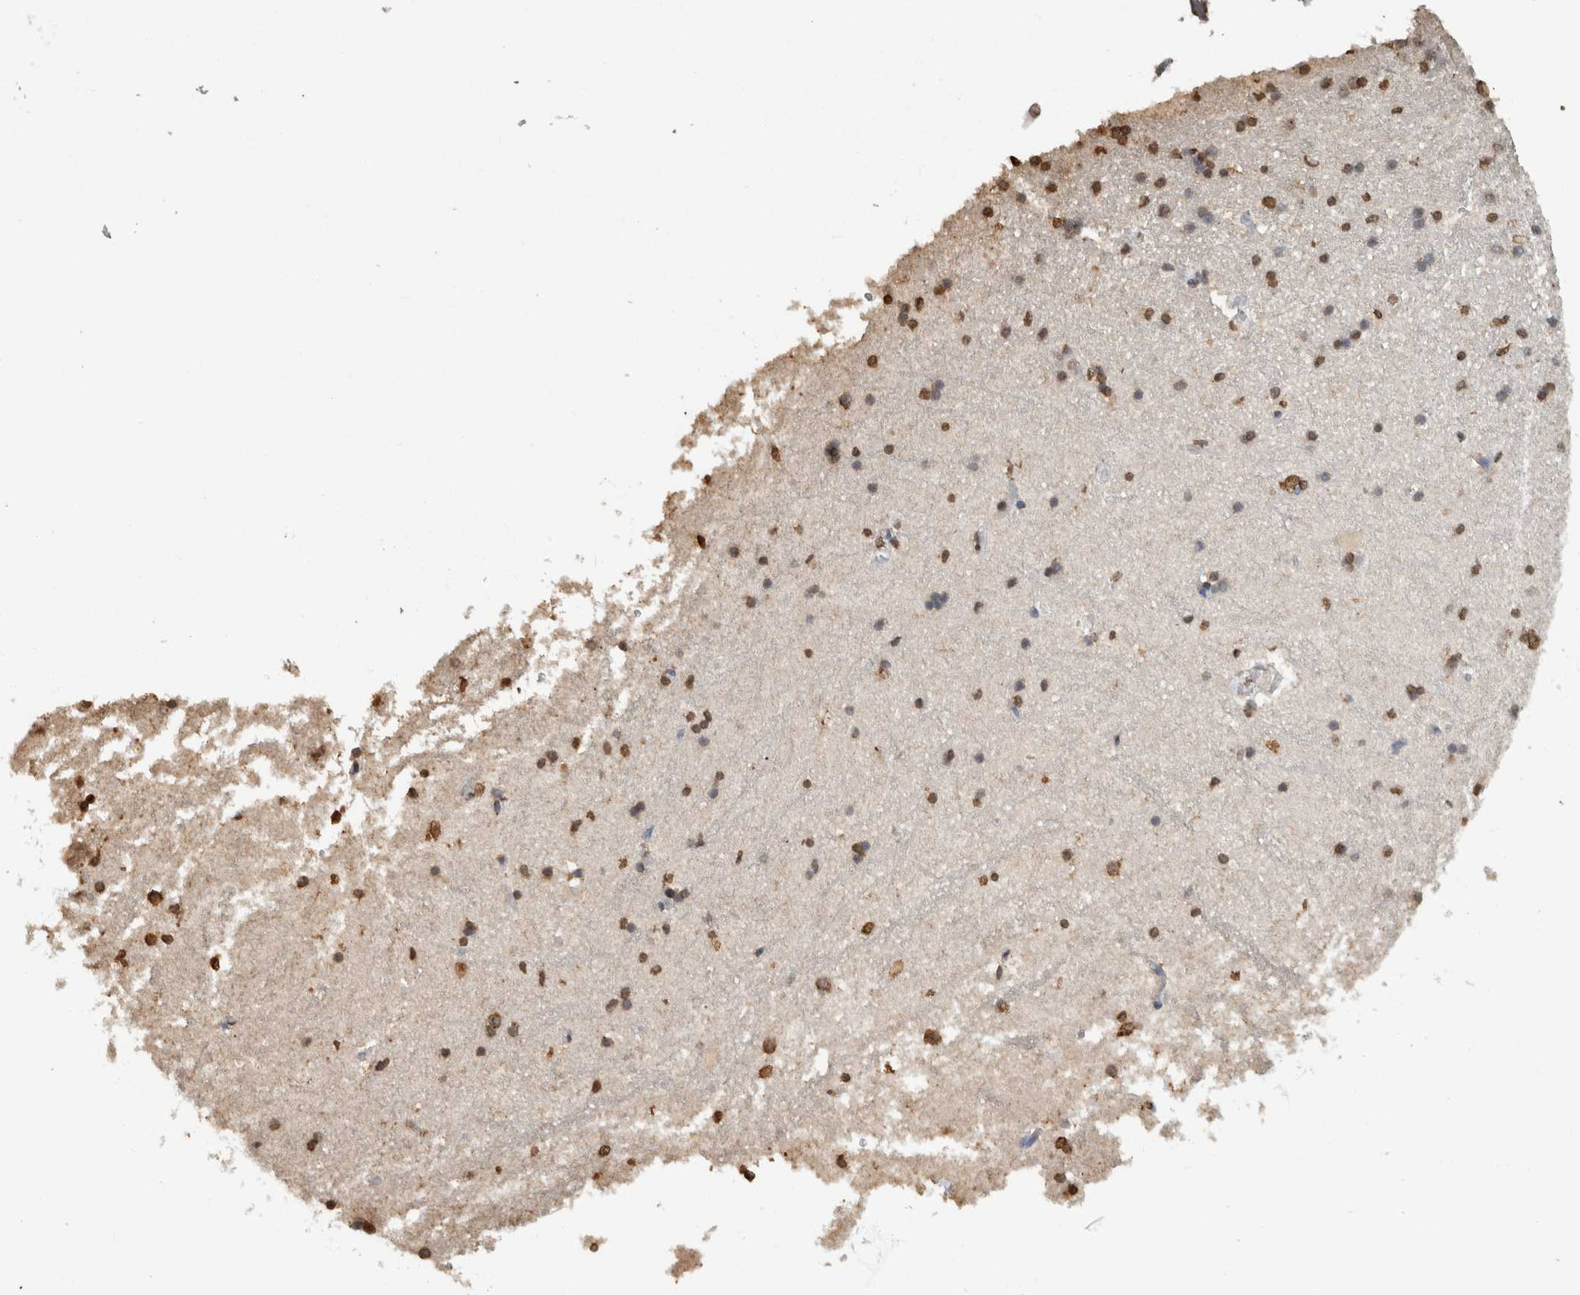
{"staining": {"intensity": "moderate", "quantity": ">75%", "location": "cytoplasmic/membranous,nuclear"}, "tissue": "hippocampus", "cell_type": "Glial cells", "image_type": "normal", "snomed": [{"axis": "morphology", "description": "Normal tissue, NOS"}, {"axis": "topography", "description": "Hippocampus"}], "caption": "High-magnification brightfield microscopy of normal hippocampus stained with DAB (brown) and counterstained with hematoxylin (blue). glial cells exhibit moderate cytoplasmic/membranous,nuclear positivity is appreciated in about>75% of cells. The staining was performed using DAB (3,3'-diaminobenzidine), with brown indicating positive protein expression. Nuclei are stained blue with hematoxylin.", "gene": "HAND2", "patient": {"sex": "male", "age": 45}}